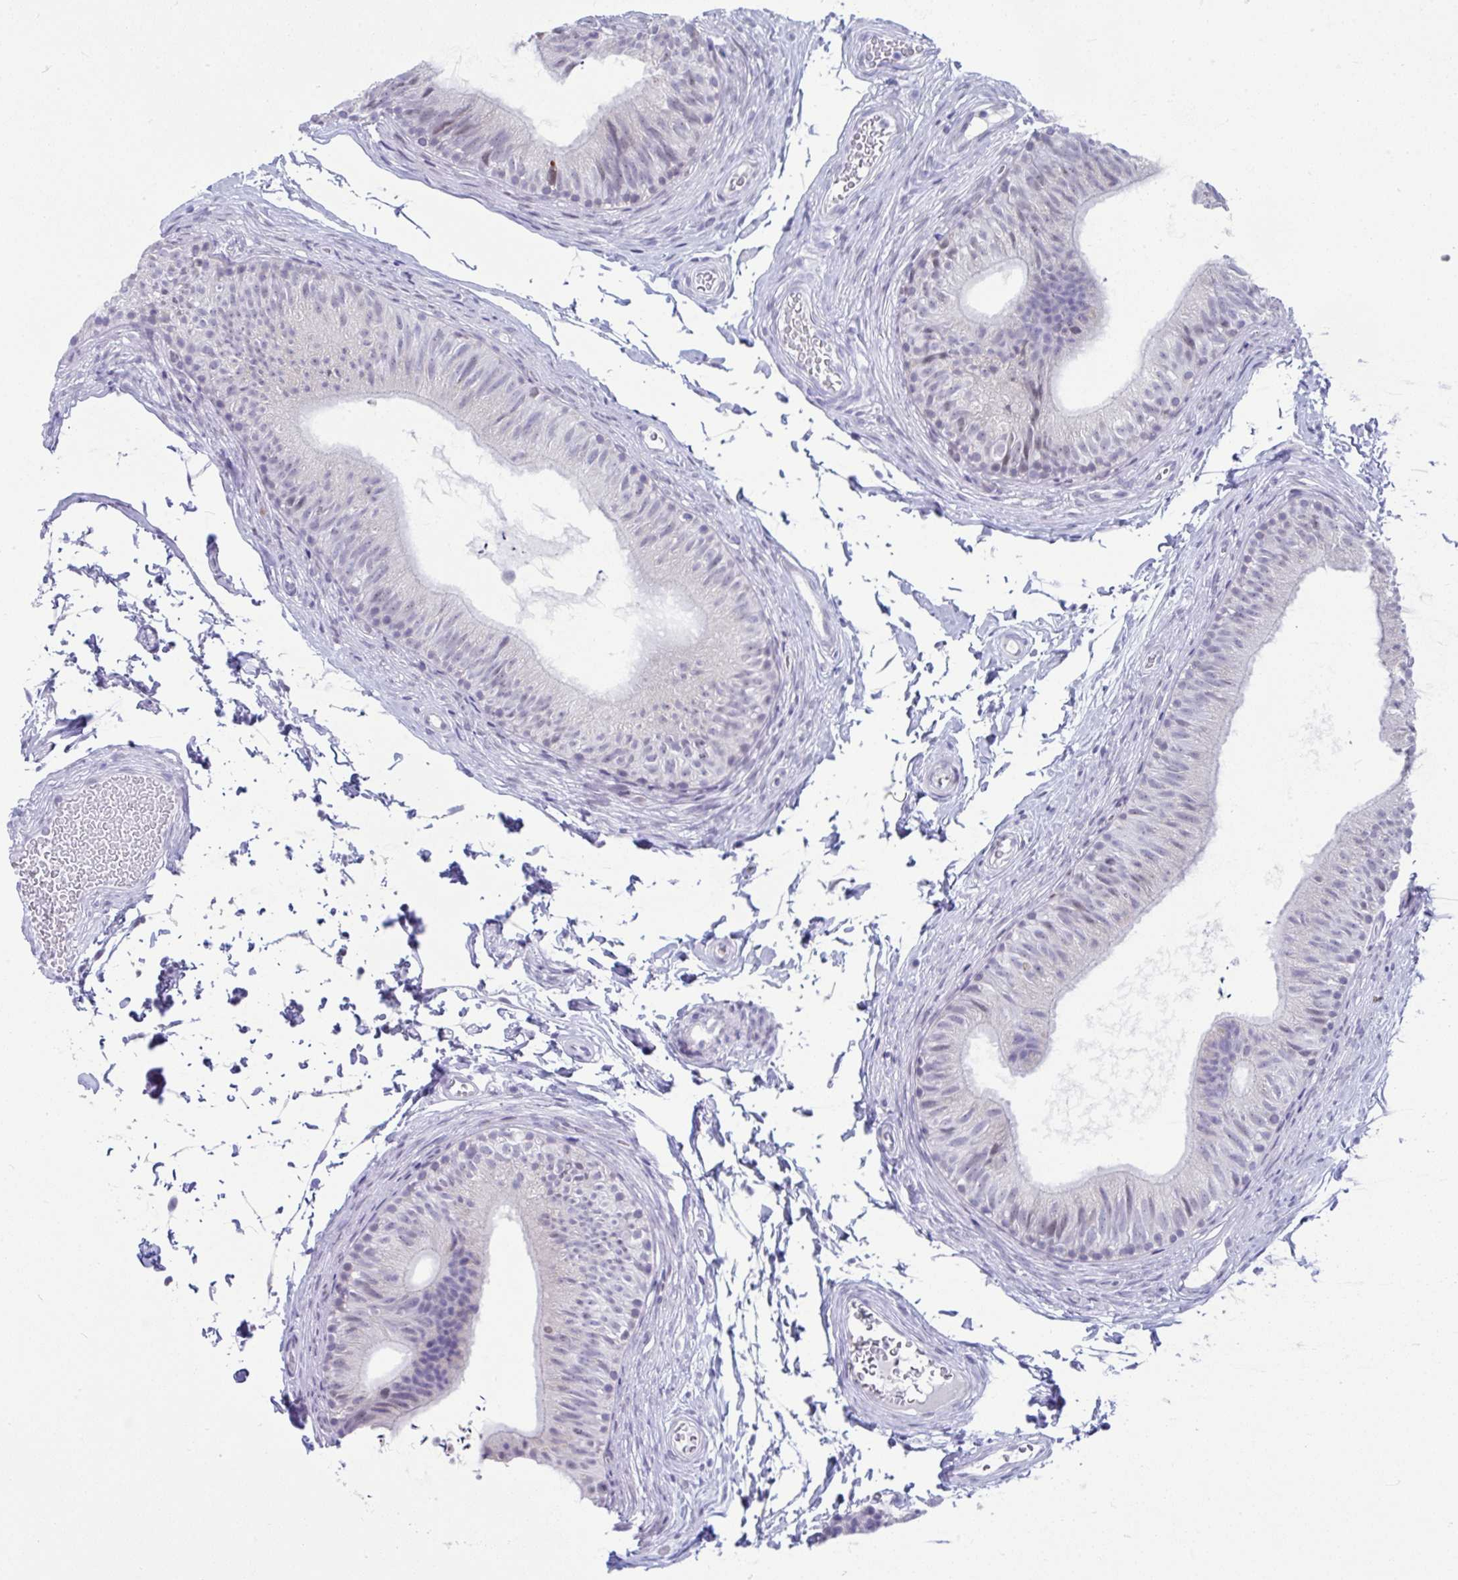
{"staining": {"intensity": "moderate", "quantity": "25%-75%", "location": "cytoplasmic/membranous,nuclear"}, "tissue": "epididymis", "cell_type": "Glandular cells", "image_type": "normal", "snomed": [{"axis": "morphology", "description": "Normal tissue, NOS"}, {"axis": "topography", "description": "Epididymis, spermatic cord, NOS"}, {"axis": "topography", "description": "Epididymis"}, {"axis": "topography", "description": "Peripheral nerve tissue"}], "caption": "High-power microscopy captured an IHC image of normal epididymis, revealing moderate cytoplasmic/membranous,nuclear staining in approximately 25%-75% of glandular cells. (DAB IHC with brightfield microscopy, high magnification).", "gene": "SLC35C2", "patient": {"sex": "male", "age": 29}}